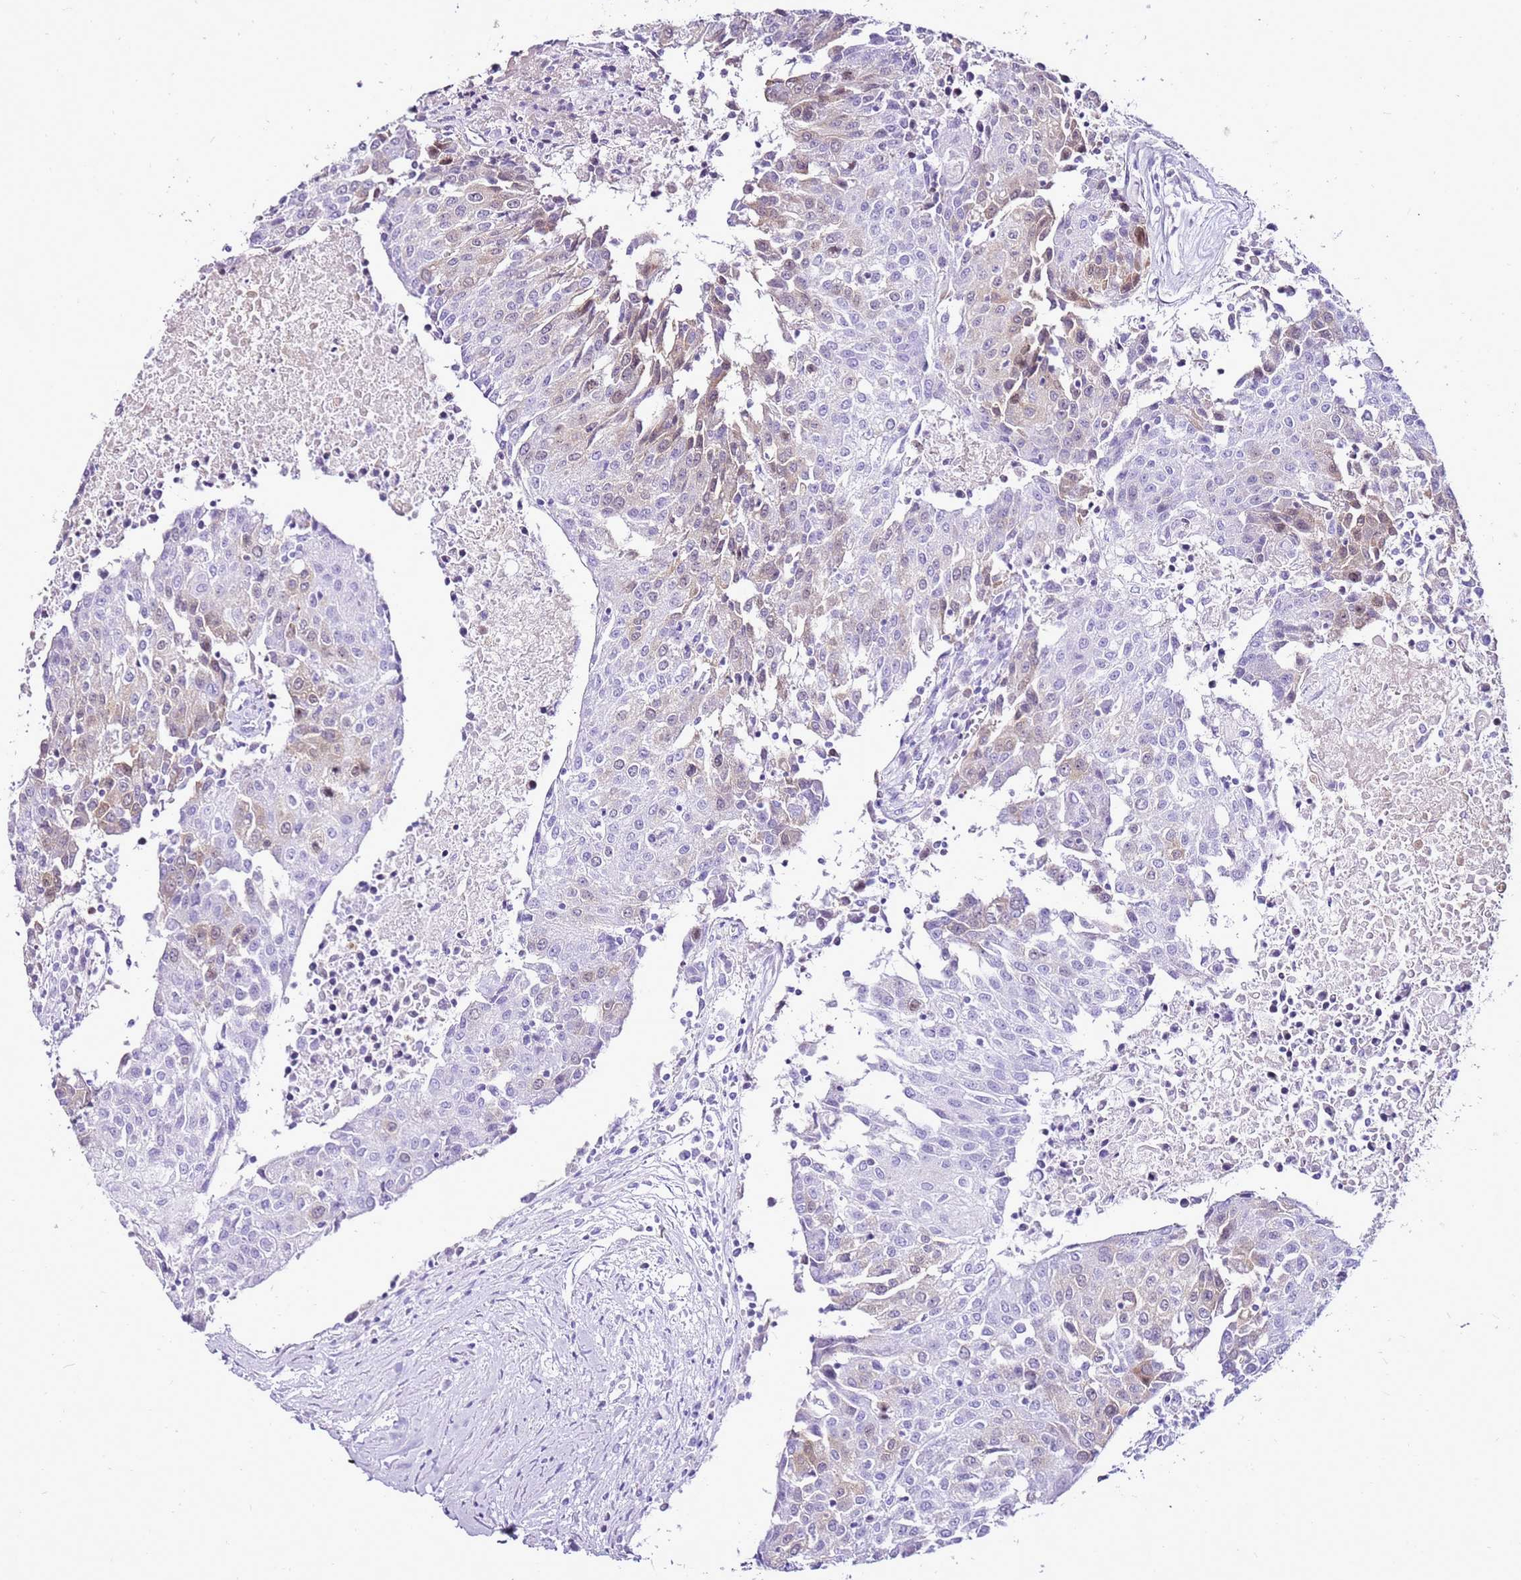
{"staining": {"intensity": "weak", "quantity": "<25%", "location": "cytoplasmic/membranous"}, "tissue": "urothelial cancer", "cell_type": "Tumor cells", "image_type": "cancer", "snomed": [{"axis": "morphology", "description": "Urothelial carcinoma, High grade"}, {"axis": "topography", "description": "Urinary bladder"}], "caption": "The micrograph exhibits no staining of tumor cells in urothelial cancer.", "gene": "SPC25", "patient": {"sex": "female", "age": 85}}